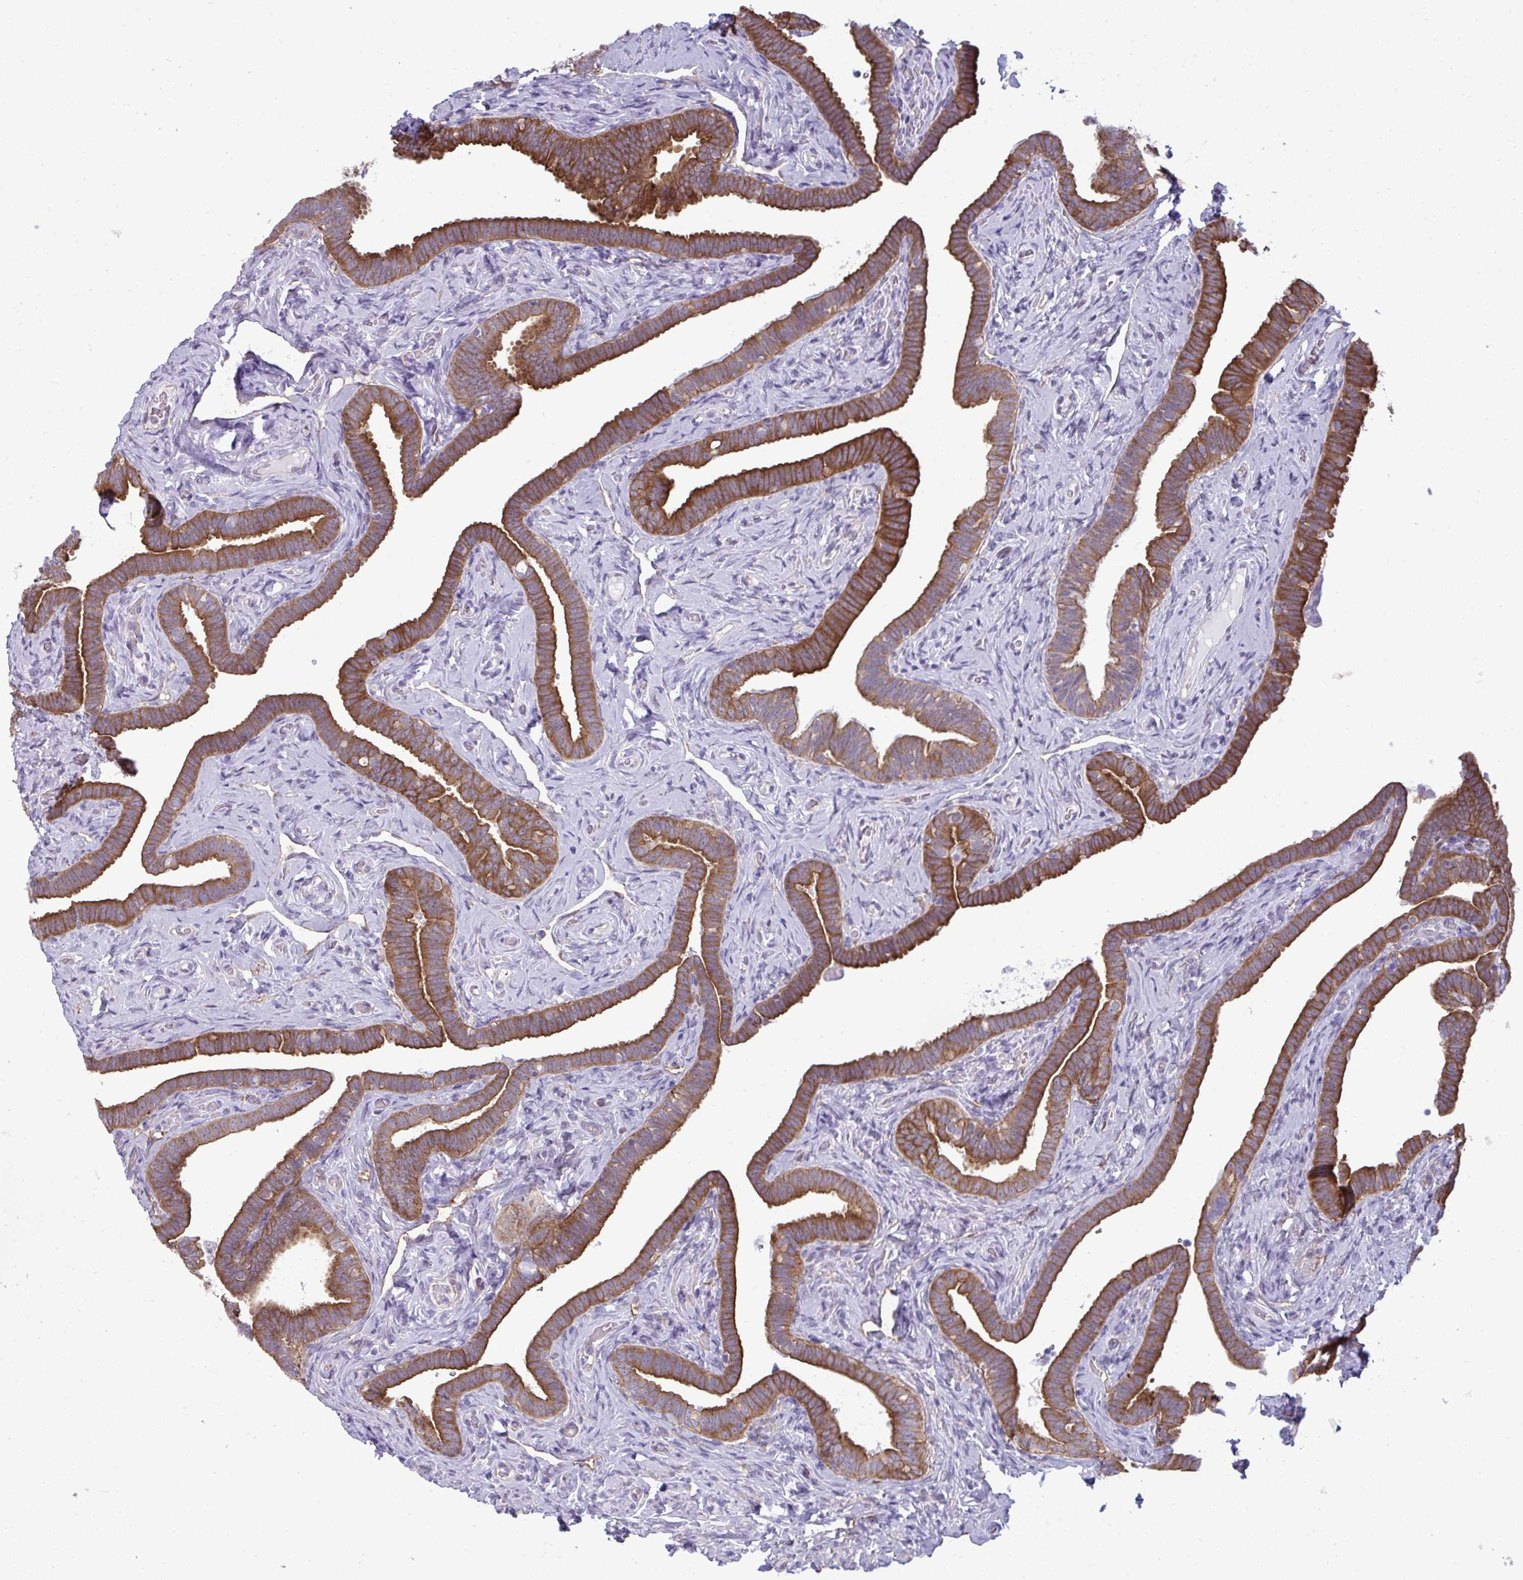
{"staining": {"intensity": "moderate", "quantity": "25%-75%", "location": "cytoplasmic/membranous"}, "tissue": "fallopian tube", "cell_type": "Glandular cells", "image_type": "normal", "snomed": [{"axis": "morphology", "description": "Normal tissue, NOS"}, {"axis": "topography", "description": "Fallopian tube"}], "caption": "Glandular cells display medium levels of moderate cytoplasmic/membranous expression in approximately 25%-75% of cells in benign human fallopian tube. Immunohistochemistry stains the protein in brown and the nuclei are stained blue.", "gene": "MYH10", "patient": {"sex": "female", "age": 69}}